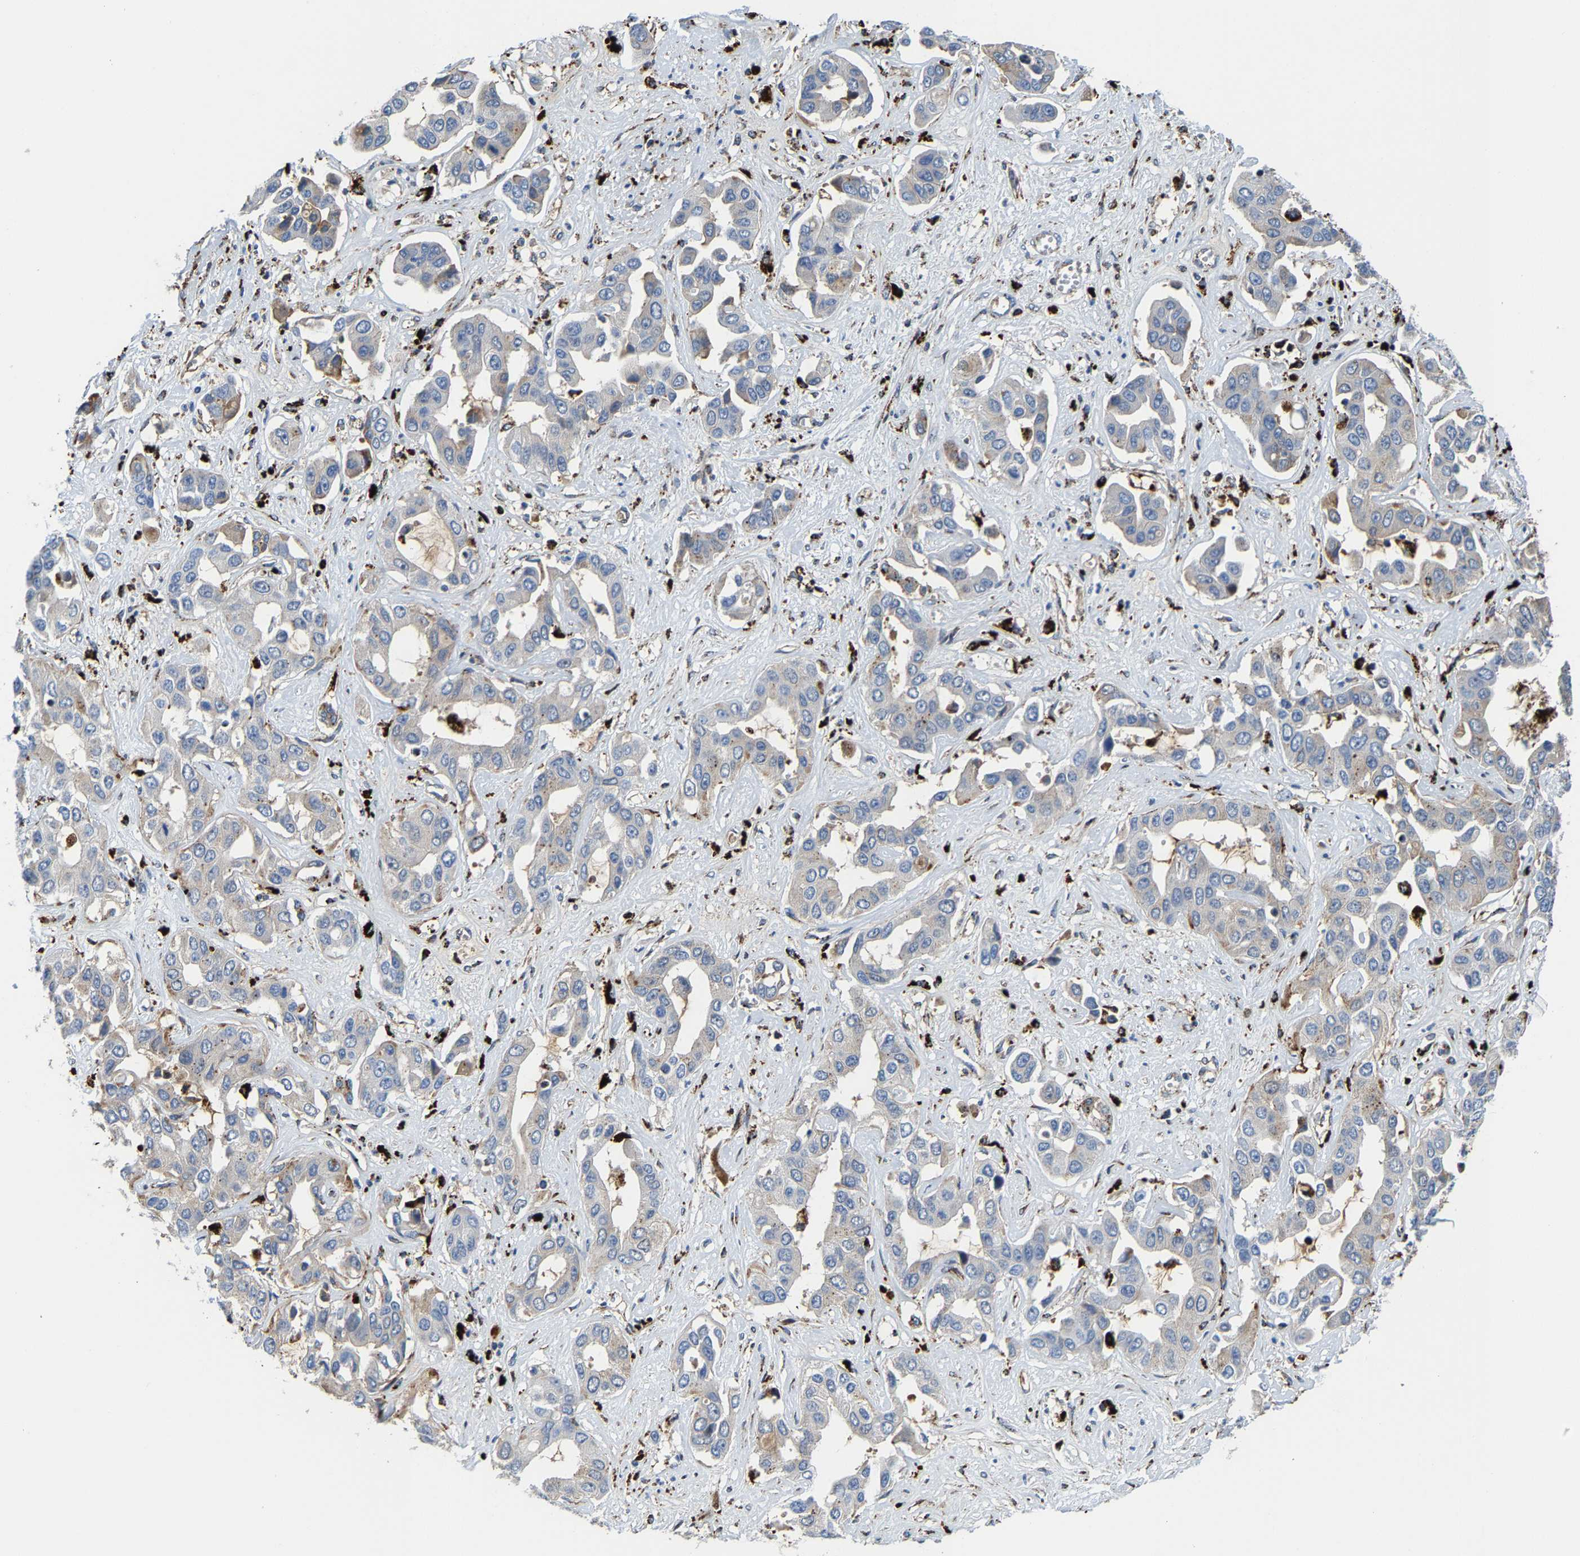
{"staining": {"intensity": "negative", "quantity": "none", "location": "none"}, "tissue": "liver cancer", "cell_type": "Tumor cells", "image_type": "cancer", "snomed": [{"axis": "morphology", "description": "Cholangiocarcinoma"}, {"axis": "topography", "description": "Liver"}], "caption": "Human liver cholangiocarcinoma stained for a protein using IHC shows no staining in tumor cells.", "gene": "DPP7", "patient": {"sex": "female", "age": 52}}